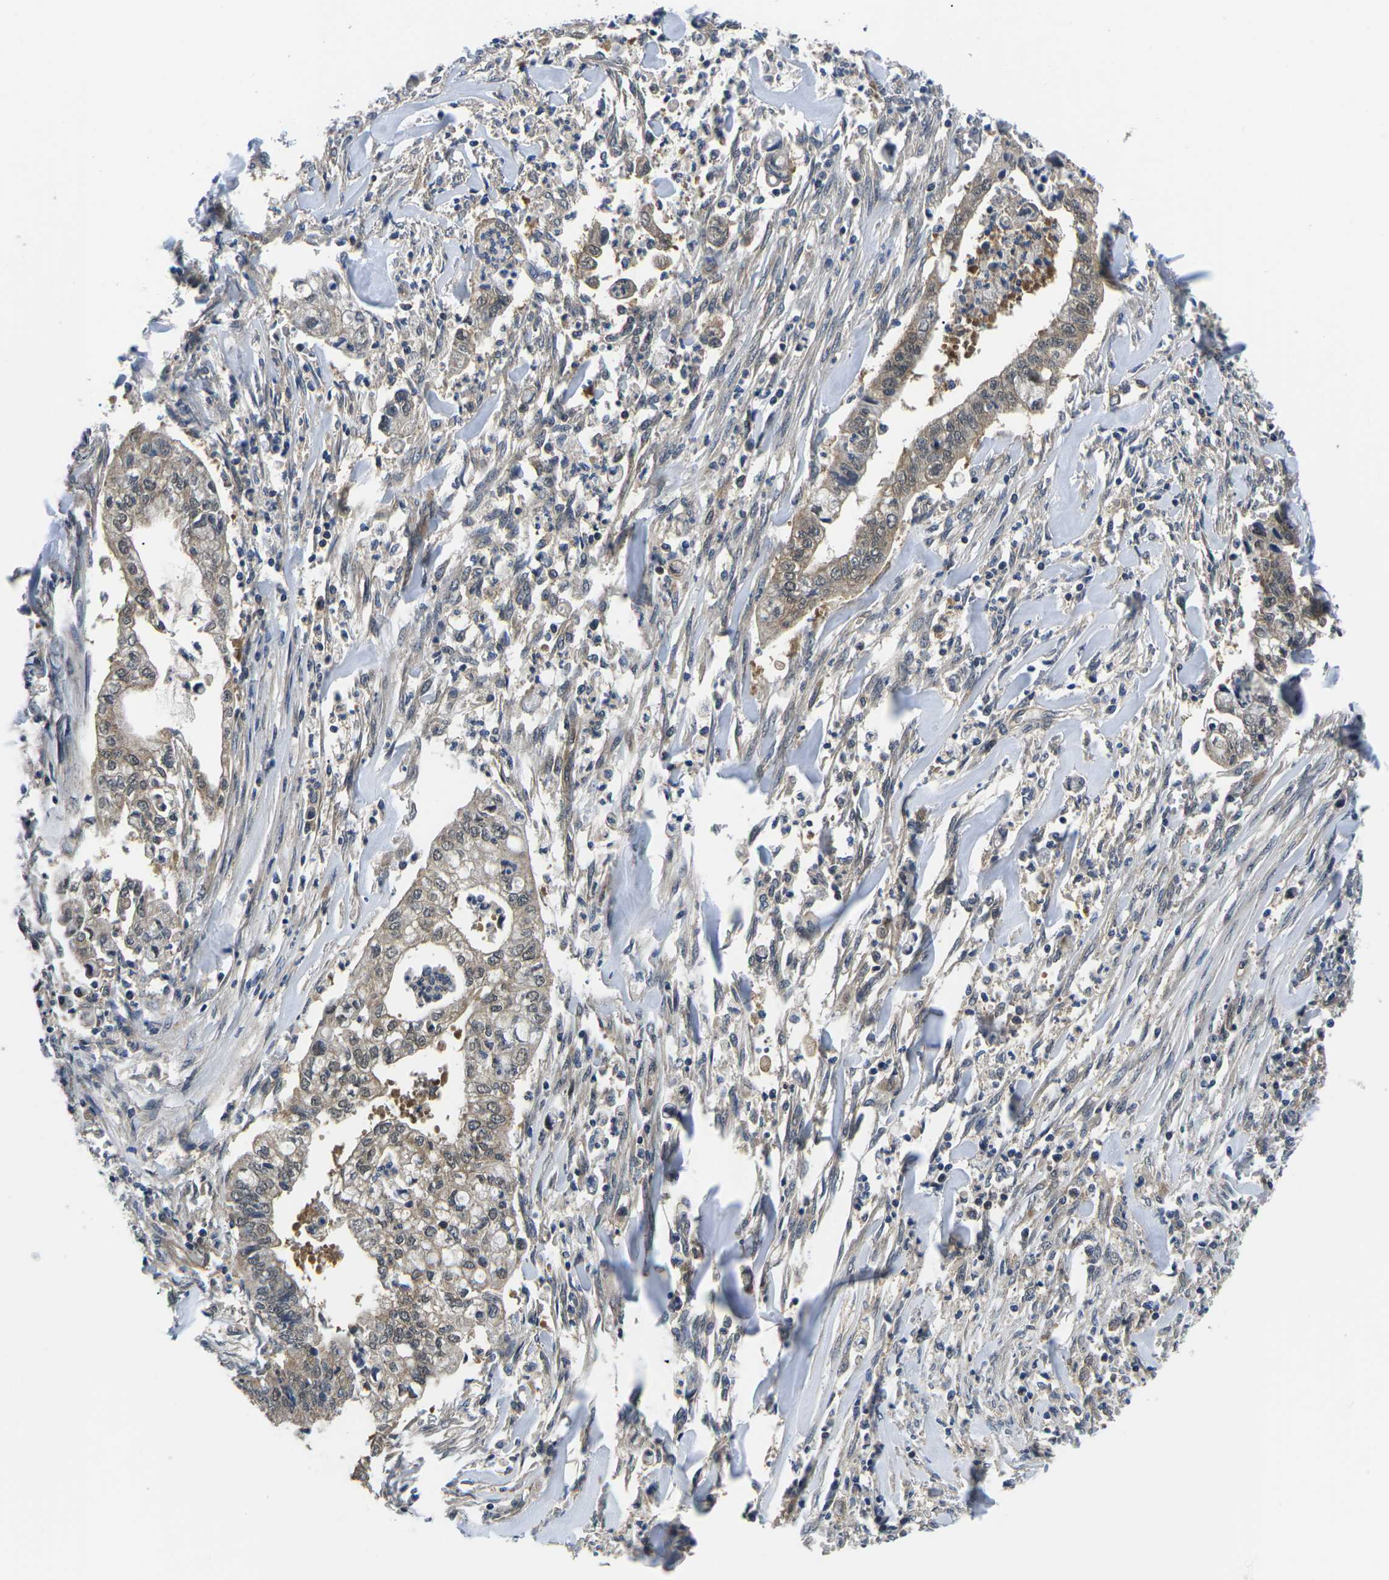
{"staining": {"intensity": "weak", "quantity": ">75%", "location": "cytoplasmic/membranous"}, "tissue": "cervical cancer", "cell_type": "Tumor cells", "image_type": "cancer", "snomed": [{"axis": "morphology", "description": "Adenocarcinoma, NOS"}, {"axis": "topography", "description": "Cervix"}], "caption": "This image demonstrates immunohistochemistry staining of adenocarcinoma (cervical), with low weak cytoplasmic/membranous expression in about >75% of tumor cells.", "gene": "GSK3B", "patient": {"sex": "female", "age": 44}}